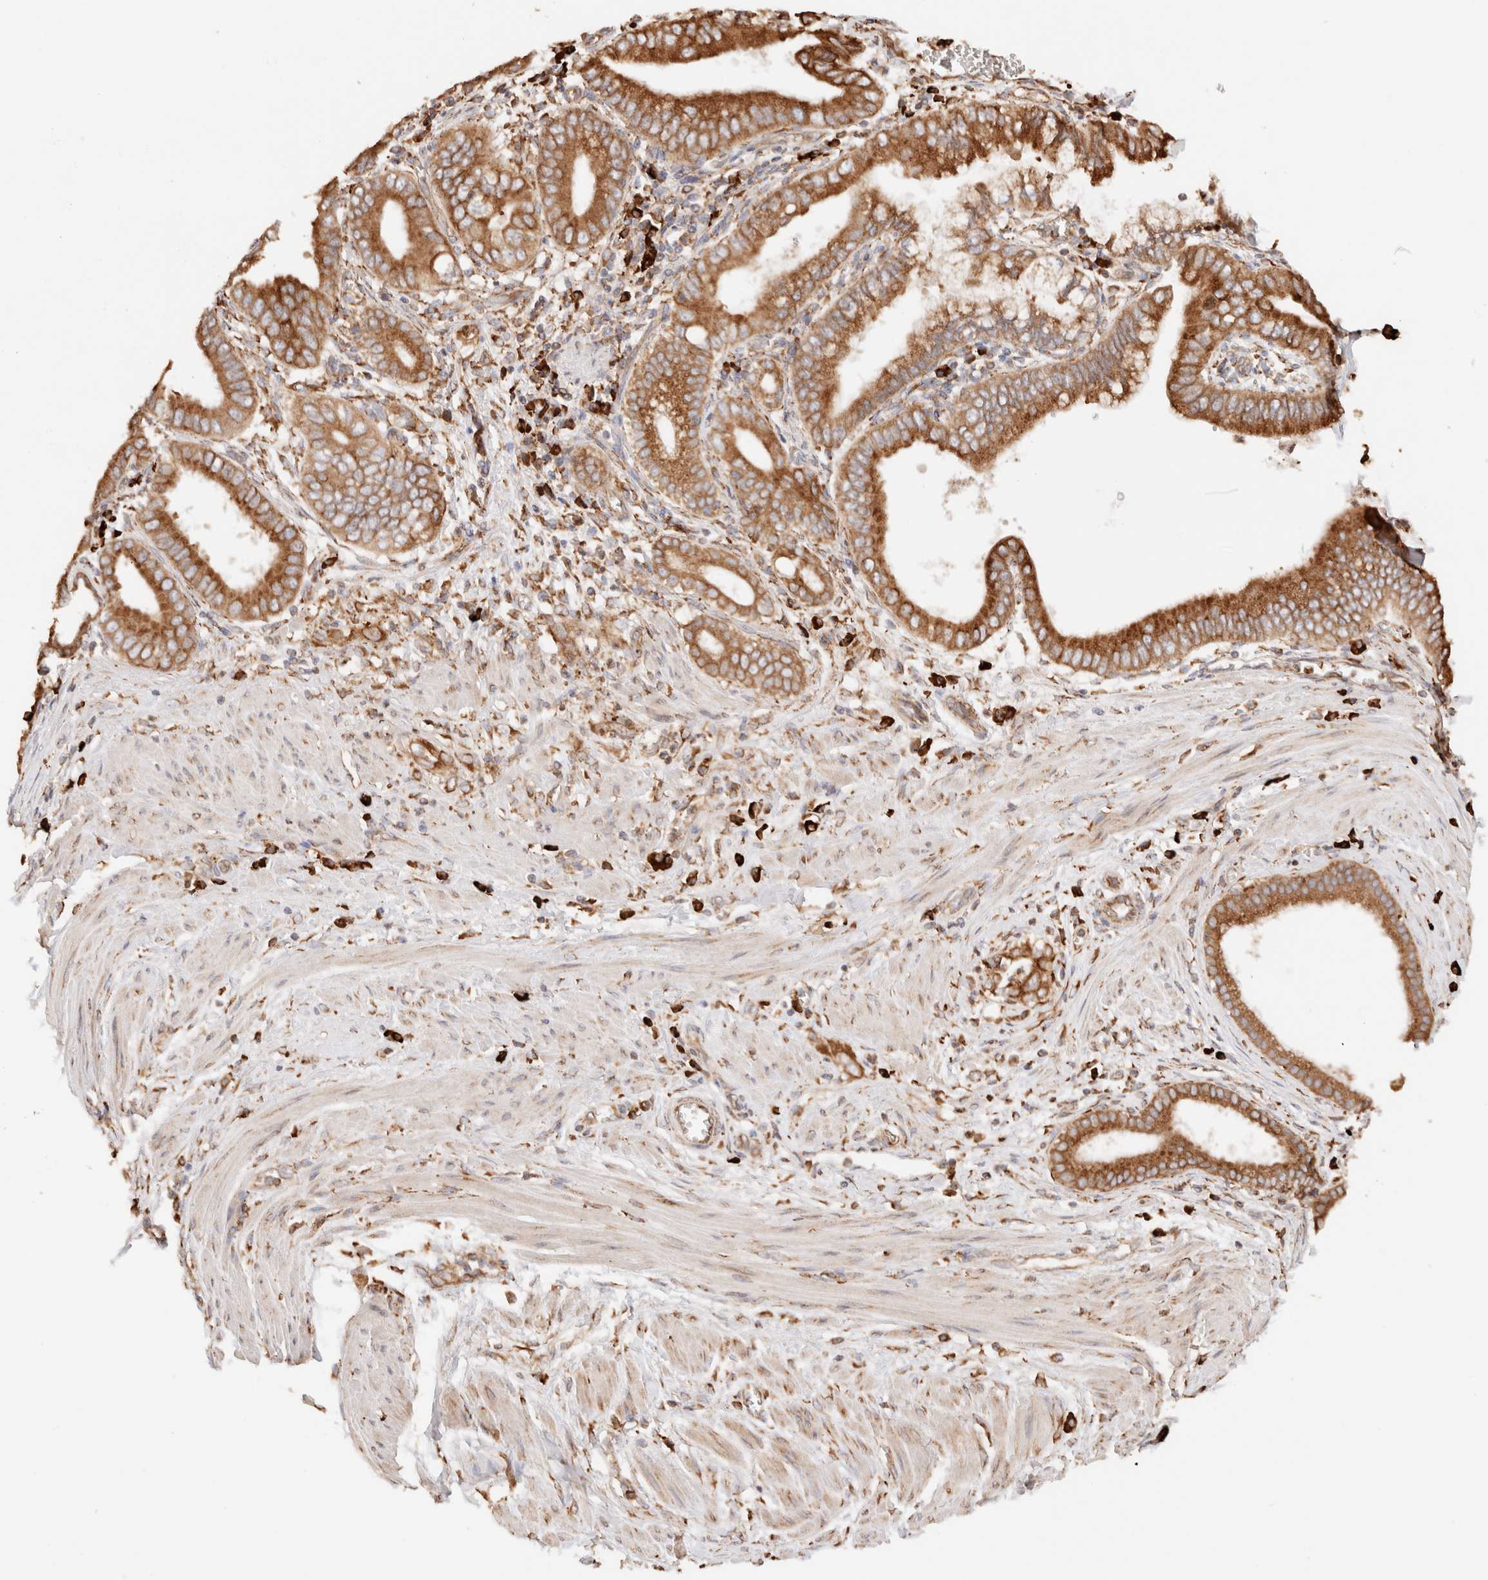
{"staining": {"intensity": "strong", "quantity": ">75%", "location": "cytoplasmic/membranous"}, "tissue": "pancreatic cancer", "cell_type": "Tumor cells", "image_type": "cancer", "snomed": [{"axis": "morphology", "description": "Normal tissue, NOS"}, {"axis": "topography", "description": "Lymph node"}], "caption": "Human pancreatic cancer stained with a brown dye exhibits strong cytoplasmic/membranous positive positivity in about >75% of tumor cells.", "gene": "FER", "patient": {"sex": "male", "age": 50}}